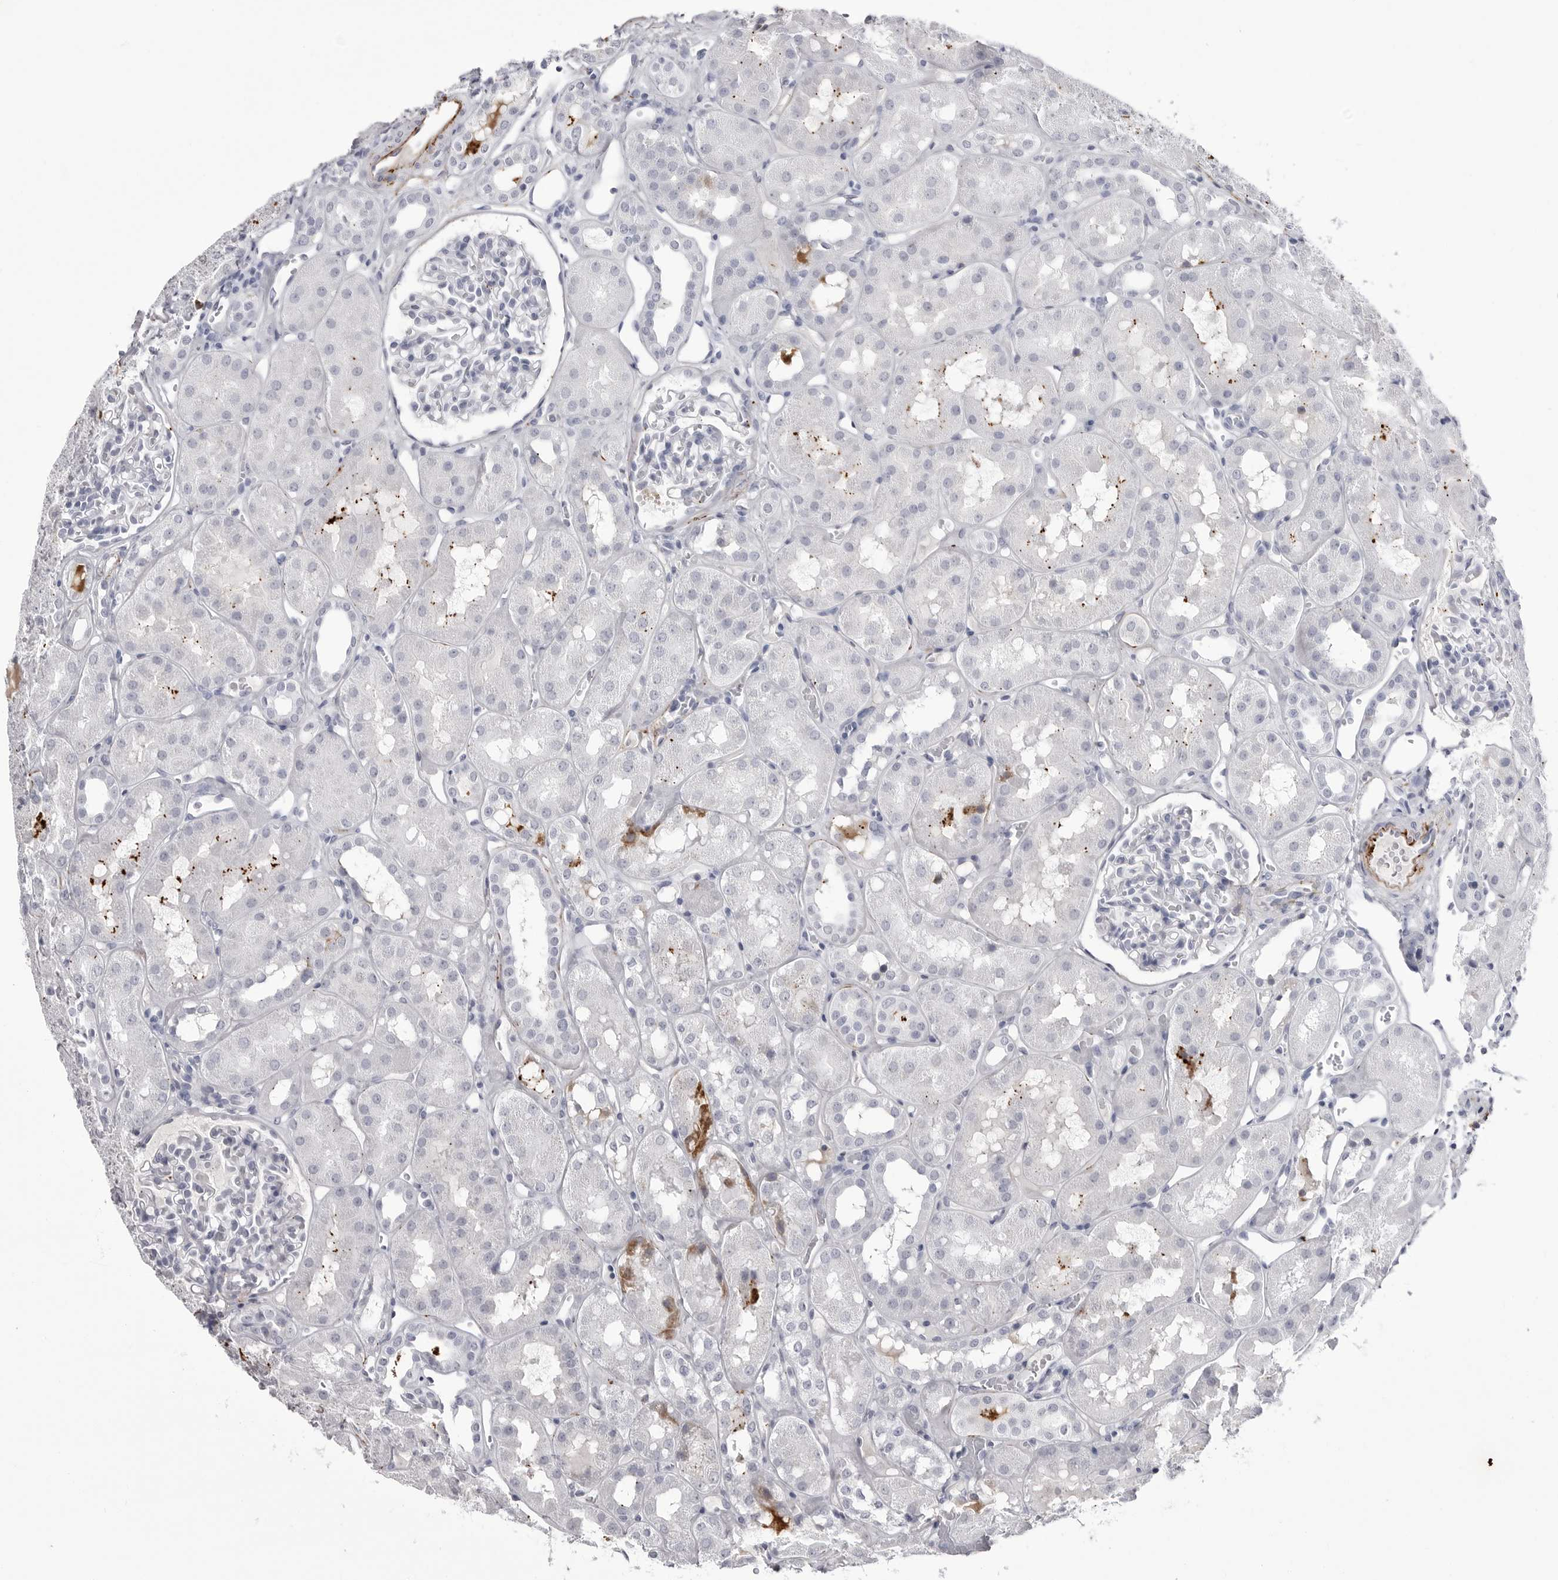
{"staining": {"intensity": "negative", "quantity": "none", "location": "none"}, "tissue": "kidney", "cell_type": "Cells in glomeruli", "image_type": "normal", "snomed": [{"axis": "morphology", "description": "Normal tissue, NOS"}, {"axis": "topography", "description": "Kidney"}], "caption": "DAB (3,3'-diaminobenzidine) immunohistochemical staining of unremarkable kidney displays no significant positivity in cells in glomeruli. (DAB IHC visualized using brightfield microscopy, high magnification).", "gene": "COL26A1", "patient": {"sex": "male", "age": 16}}